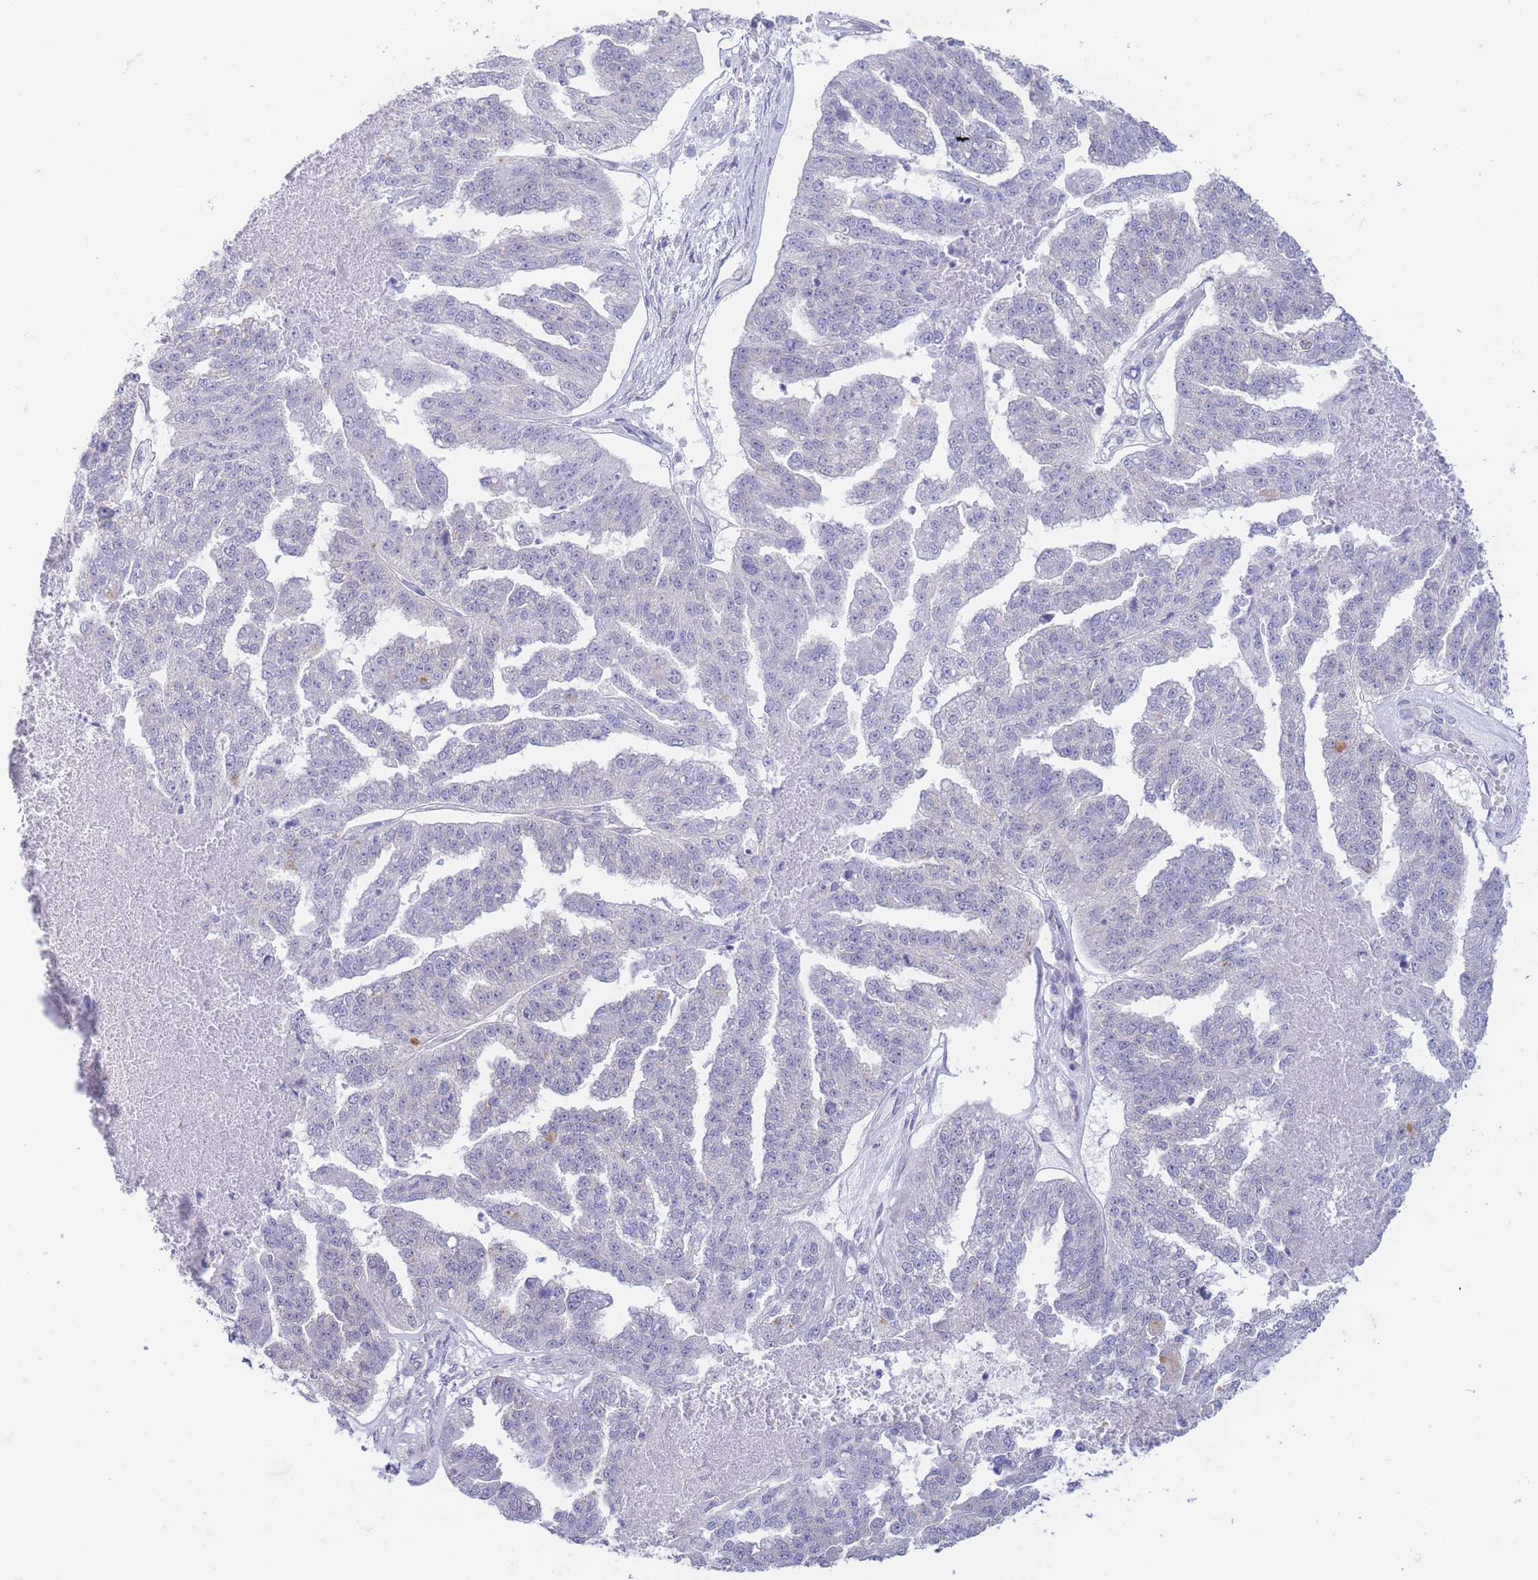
{"staining": {"intensity": "negative", "quantity": "none", "location": "none"}, "tissue": "ovarian cancer", "cell_type": "Tumor cells", "image_type": "cancer", "snomed": [{"axis": "morphology", "description": "Cystadenocarcinoma, serous, NOS"}, {"axis": "topography", "description": "Ovary"}], "caption": "There is no significant positivity in tumor cells of ovarian cancer.", "gene": "SUGT1", "patient": {"sex": "female", "age": 58}}